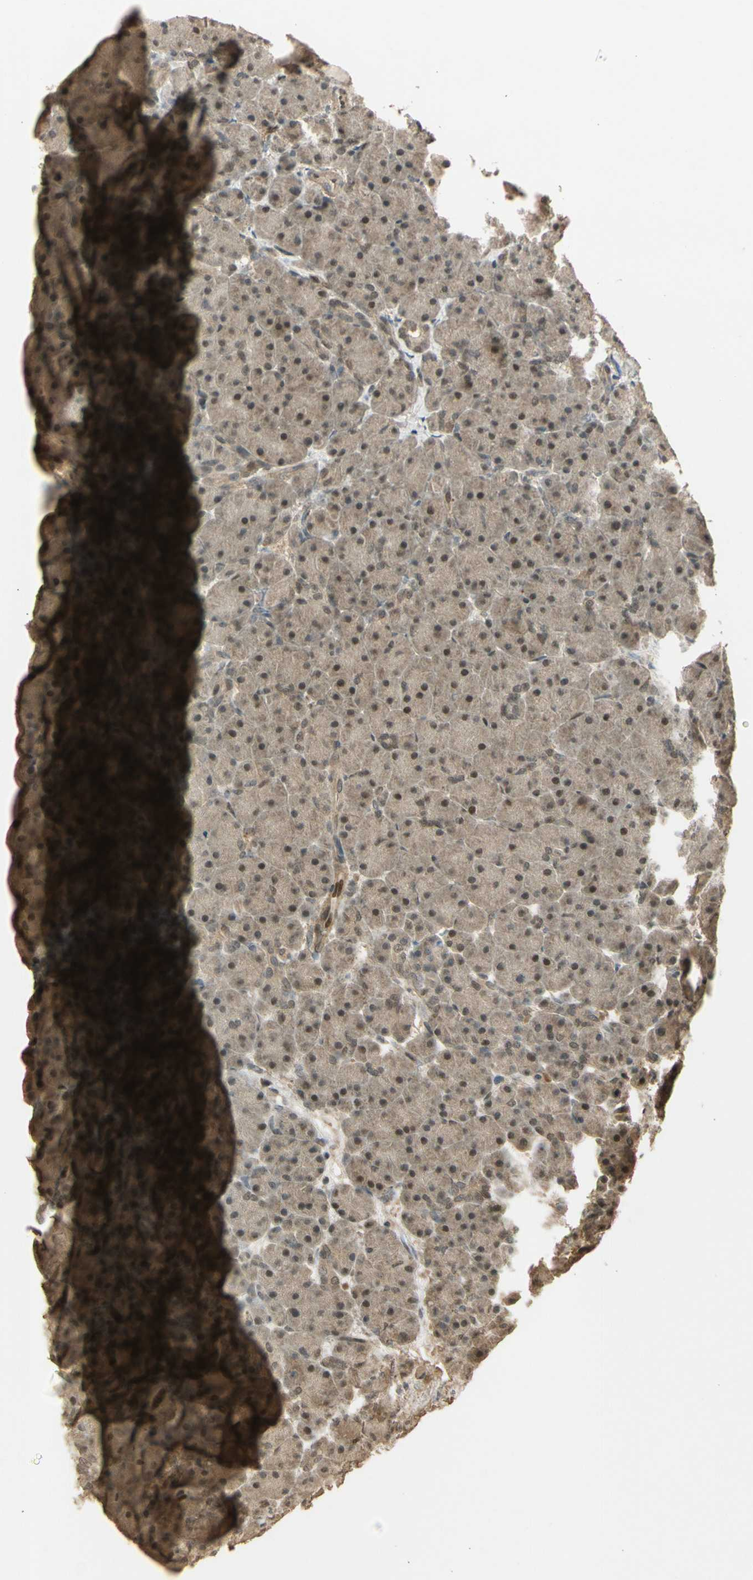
{"staining": {"intensity": "moderate", "quantity": ">75%", "location": "cytoplasmic/membranous,nuclear"}, "tissue": "pancreas", "cell_type": "Exocrine glandular cells", "image_type": "normal", "snomed": [{"axis": "morphology", "description": "Normal tissue, NOS"}, {"axis": "topography", "description": "Pancreas"}], "caption": "Immunohistochemical staining of normal pancreas demonstrates medium levels of moderate cytoplasmic/membranous,nuclear staining in about >75% of exocrine glandular cells.", "gene": "GMEB2", "patient": {"sex": "male", "age": 66}}